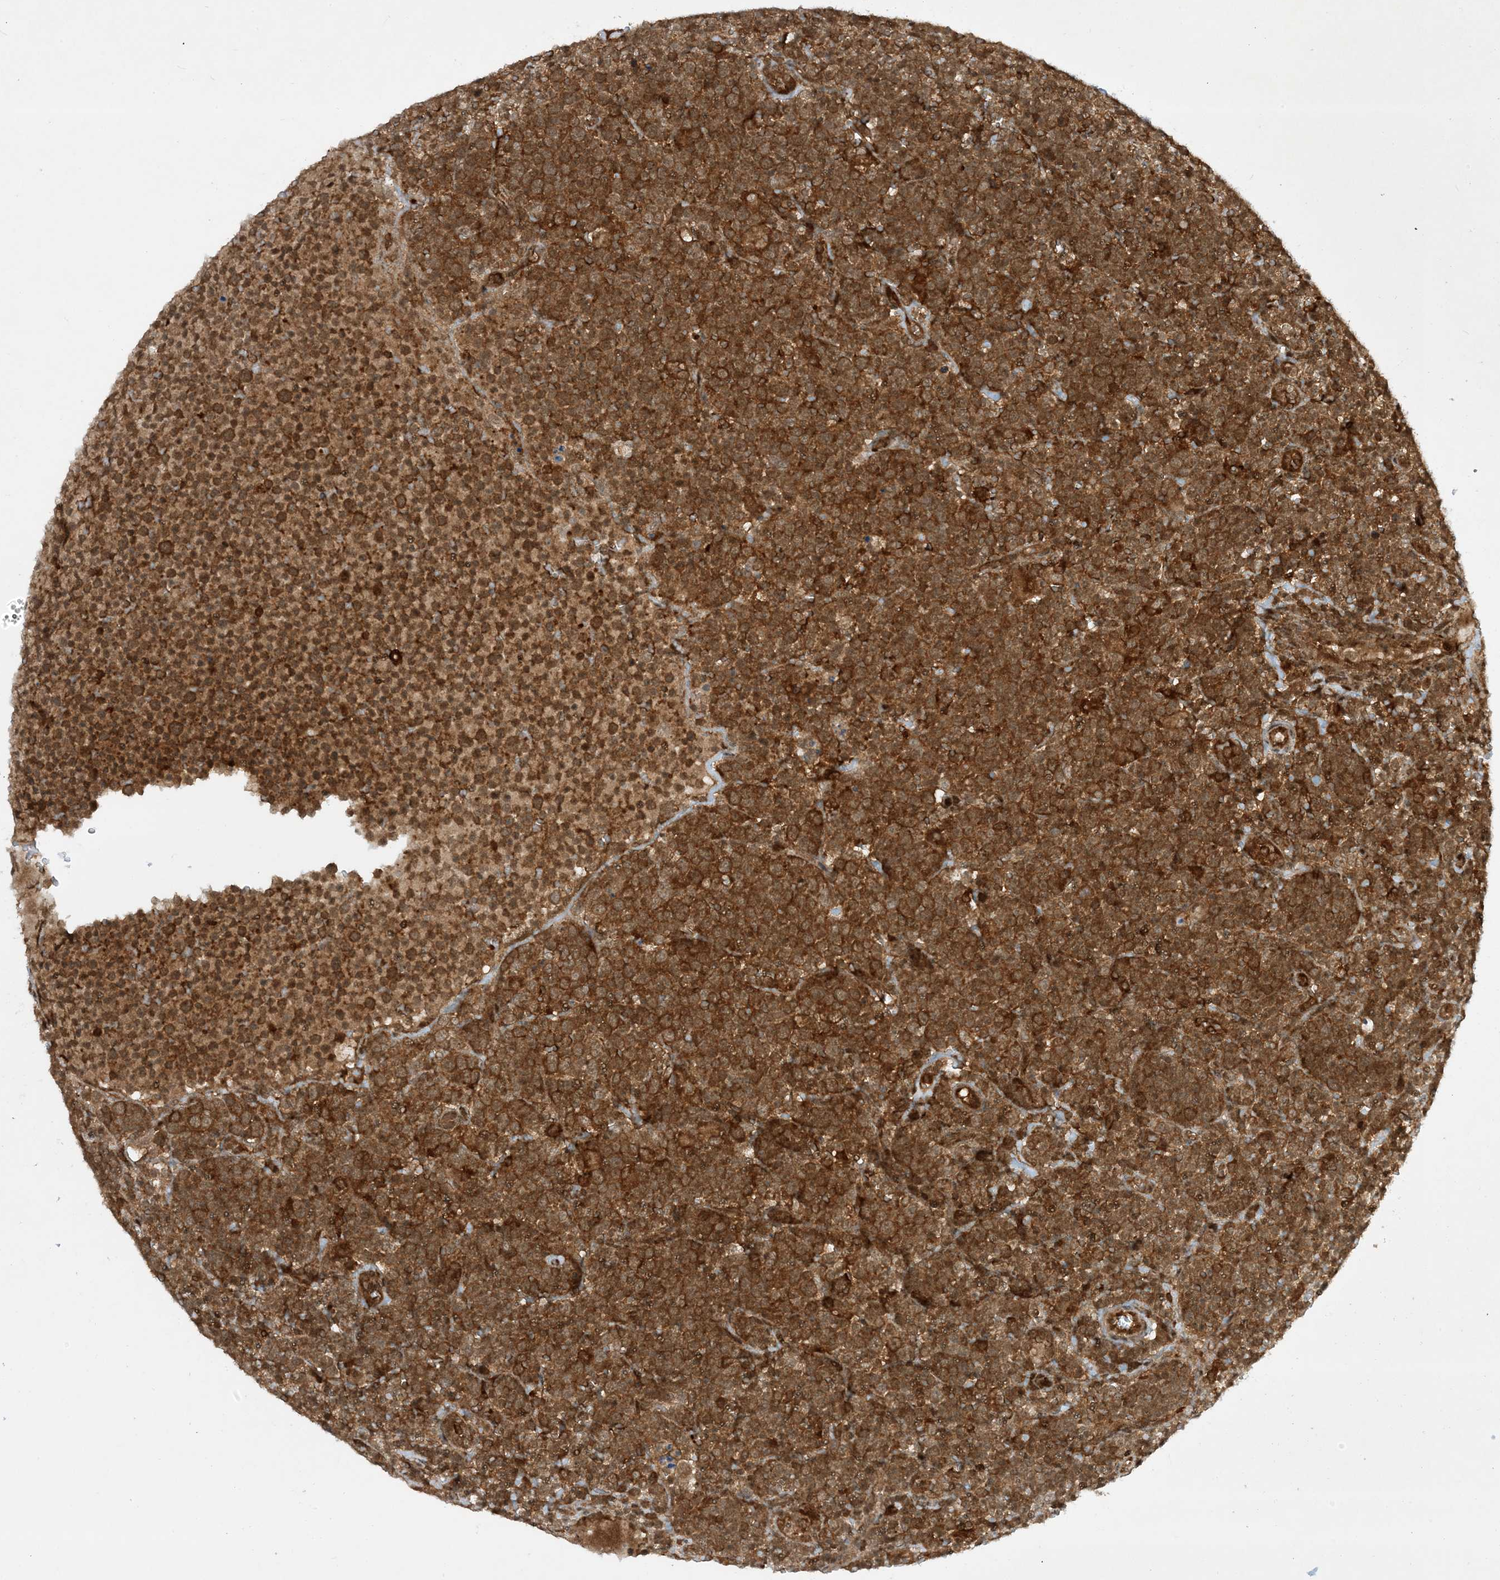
{"staining": {"intensity": "strong", "quantity": ">75%", "location": "cytoplasmic/membranous"}, "tissue": "lymphoma", "cell_type": "Tumor cells", "image_type": "cancer", "snomed": [{"axis": "morphology", "description": "Malignant lymphoma, non-Hodgkin's type, High grade"}, {"axis": "topography", "description": "Lymph node"}], "caption": "DAB (3,3'-diaminobenzidine) immunohistochemical staining of human high-grade malignant lymphoma, non-Hodgkin's type exhibits strong cytoplasmic/membranous protein expression in about >75% of tumor cells.", "gene": "CERT1", "patient": {"sex": "male", "age": 61}}